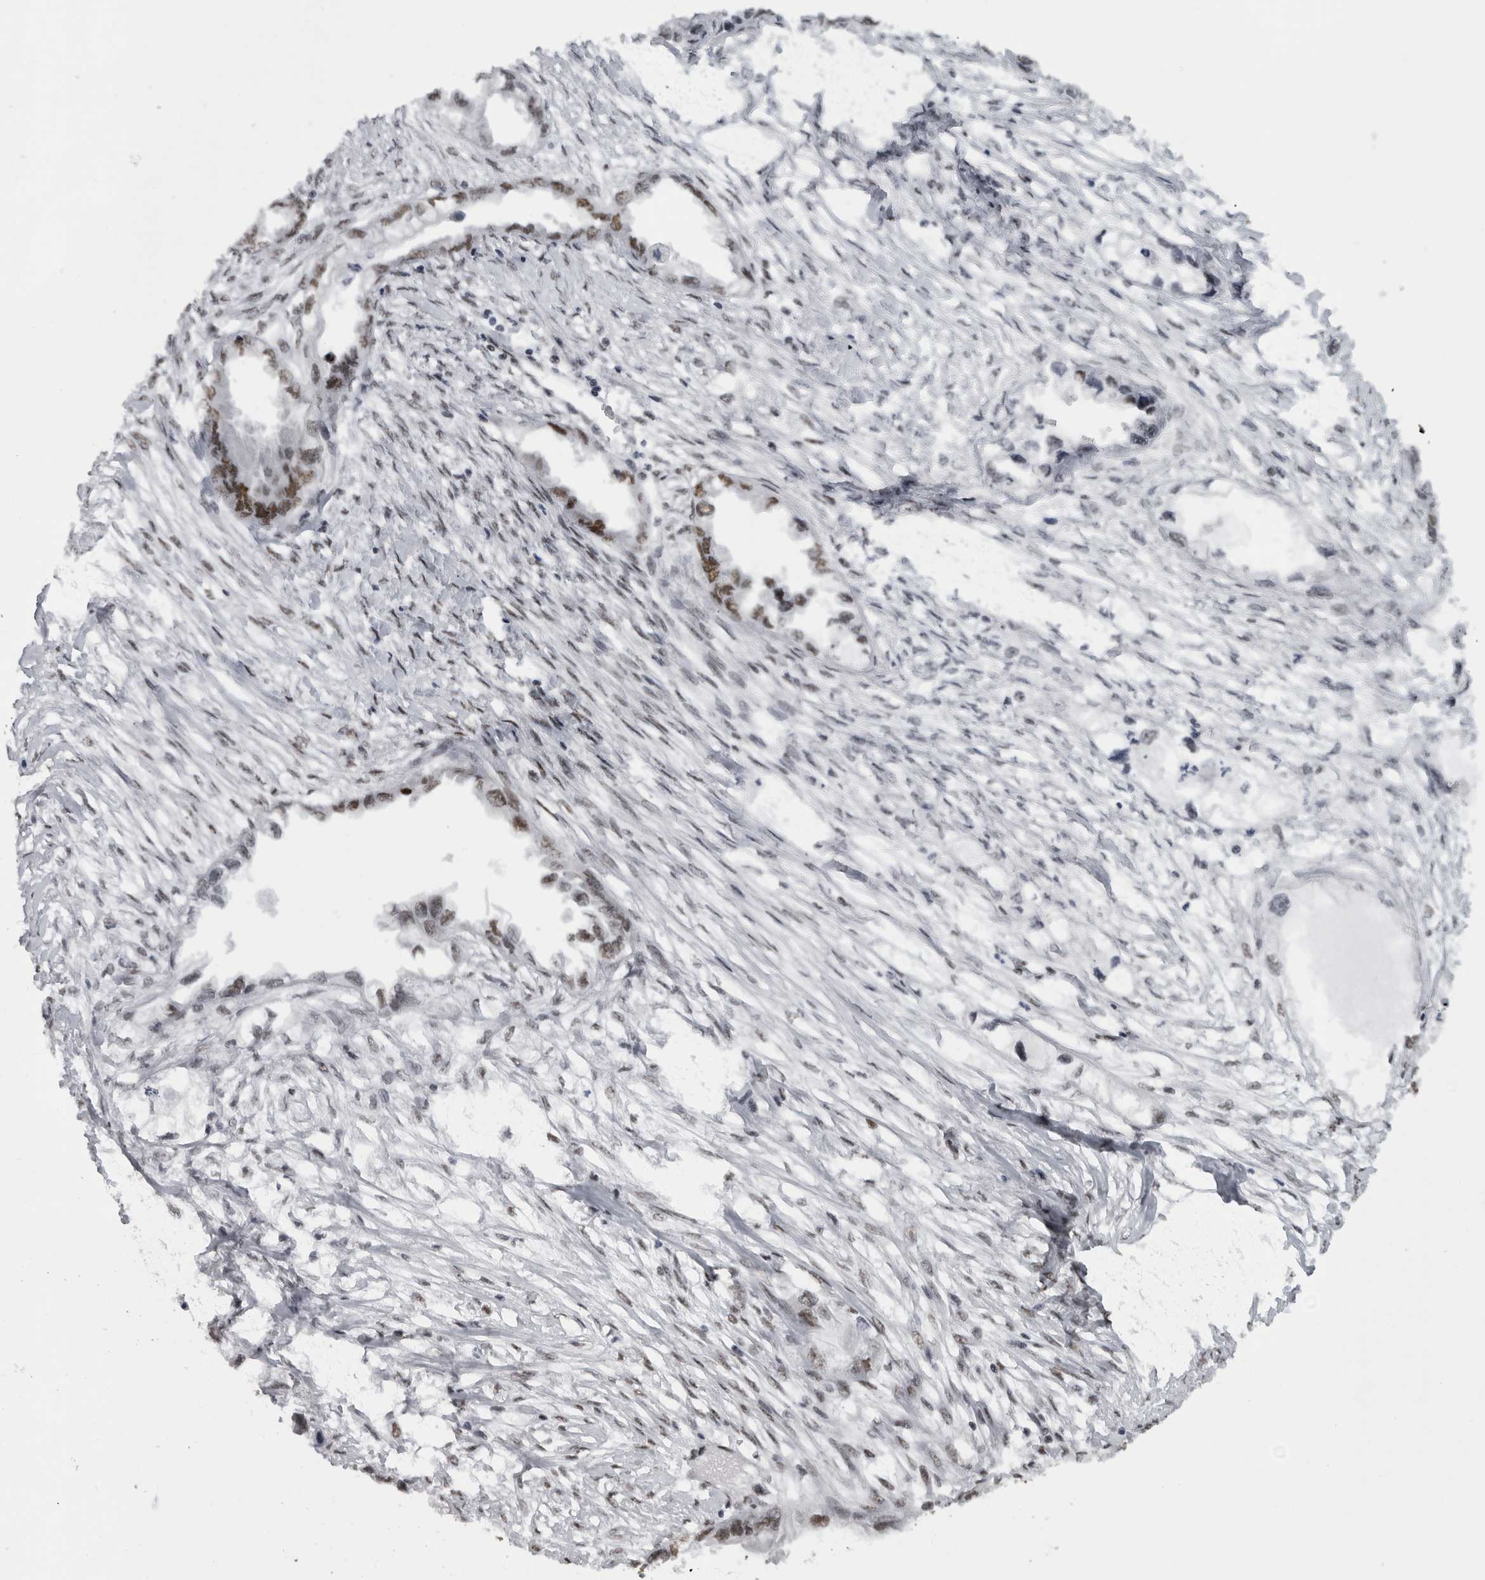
{"staining": {"intensity": "moderate", "quantity": "<25%", "location": "nuclear"}, "tissue": "endometrial cancer", "cell_type": "Tumor cells", "image_type": "cancer", "snomed": [{"axis": "morphology", "description": "Adenocarcinoma, NOS"}, {"axis": "morphology", "description": "Adenocarcinoma, metastatic, NOS"}, {"axis": "topography", "description": "Adipose tissue"}, {"axis": "topography", "description": "Endometrium"}], "caption": "Immunohistochemical staining of endometrial cancer displays moderate nuclear protein staining in approximately <25% of tumor cells. (brown staining indicates protein expression, while blue staining denotes nuclei).", "gene": "ZSCAN2", "patient": {"sex": "female", "age": 67}}